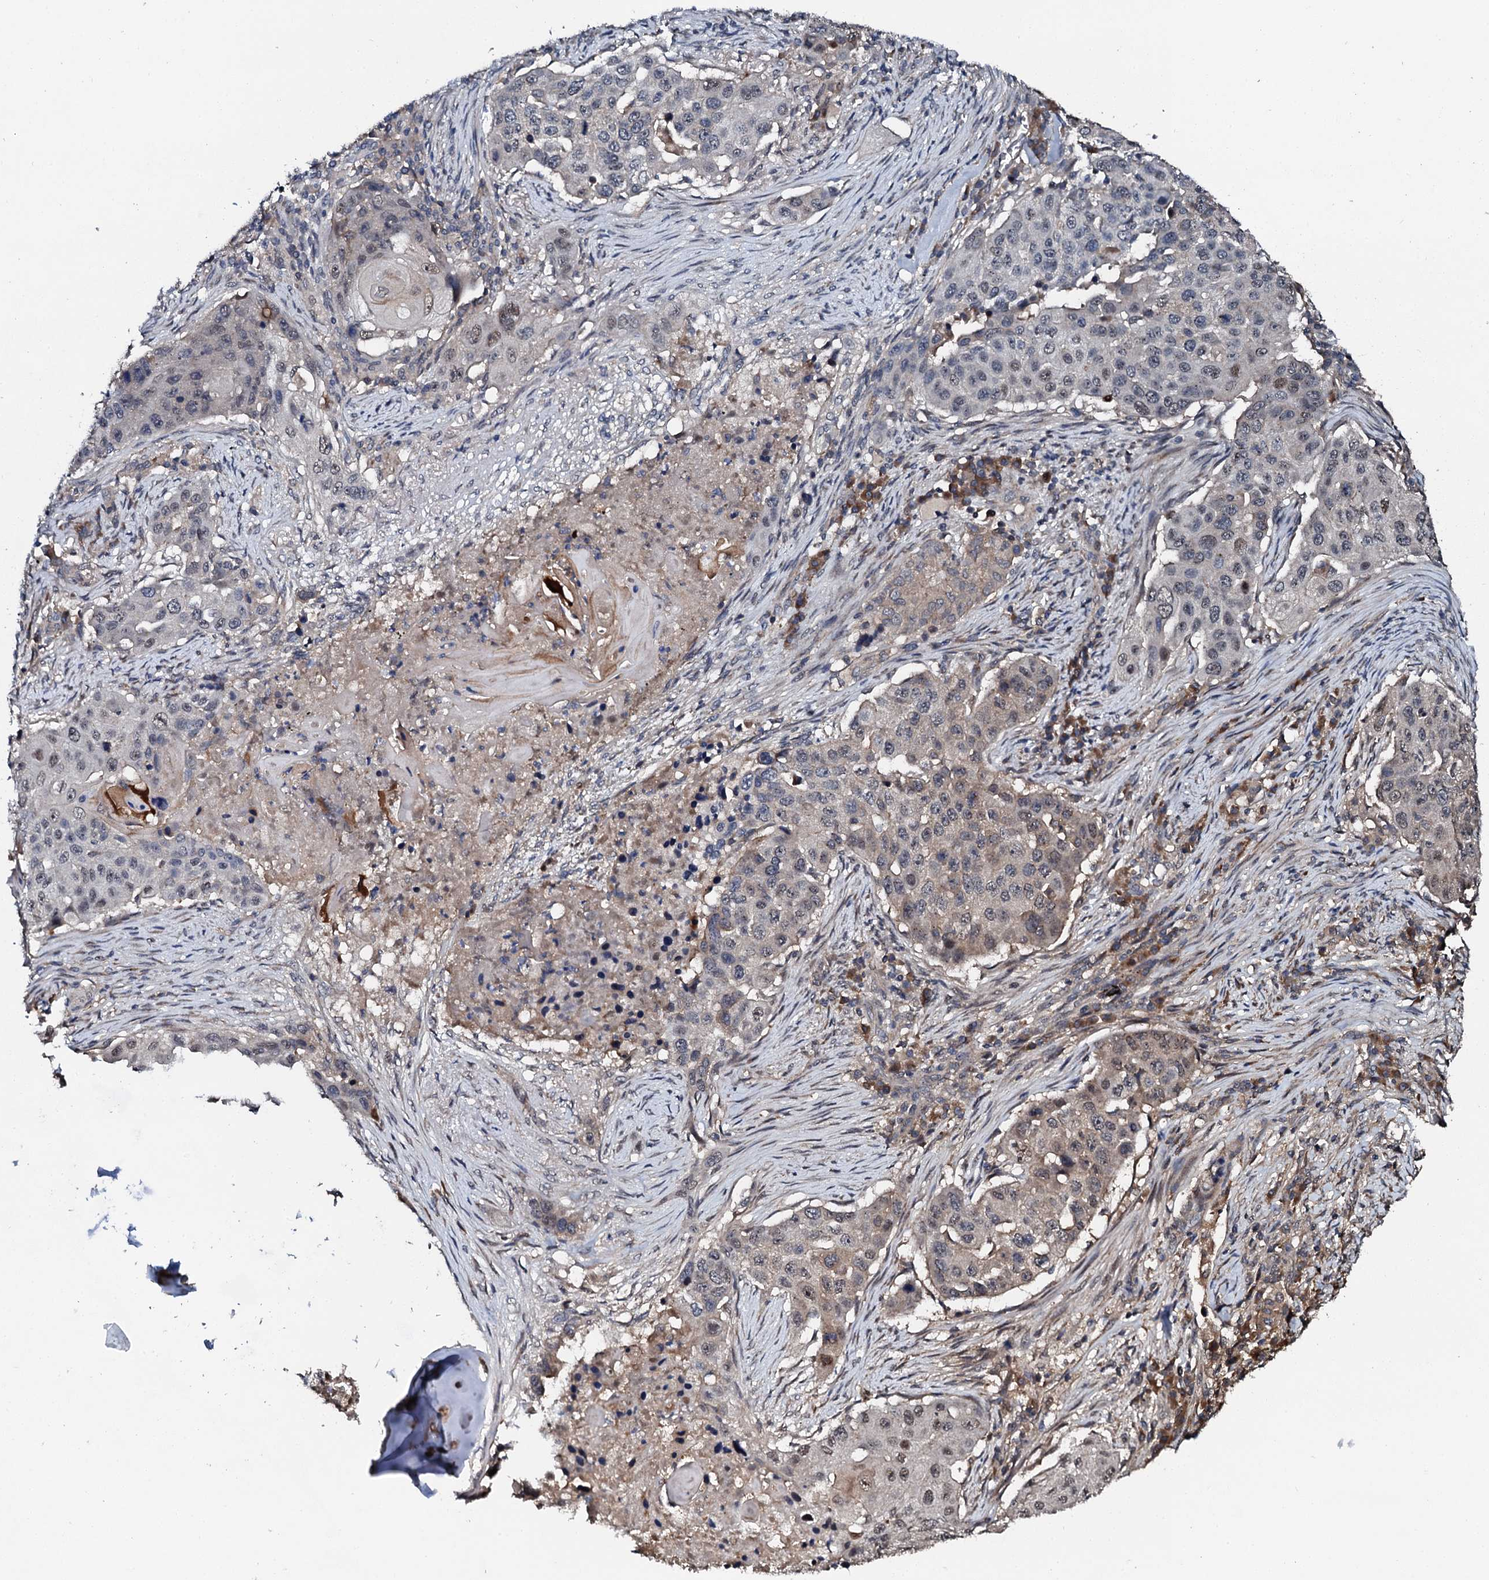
{"staining": {"intensity": "weak", "quantity": "<25%", "location": "nuclear"}, "tissue": "lung cancer", "cell_type": "Tumor cells", "image_type": "cancer", "snomed": [{"axis": "morphology", "description": "Squamous cell carcinoma, NOS"}, {"axis": "topography", "description": "Lung"}], "caption": "DAB immunohistochemical staining of human lung cancer (squamous cell carcinoma) exhibits no significant expression in tumor cells.", "gene": "FLYWCH1", "patient": {"sex": "female", "age": 63}}